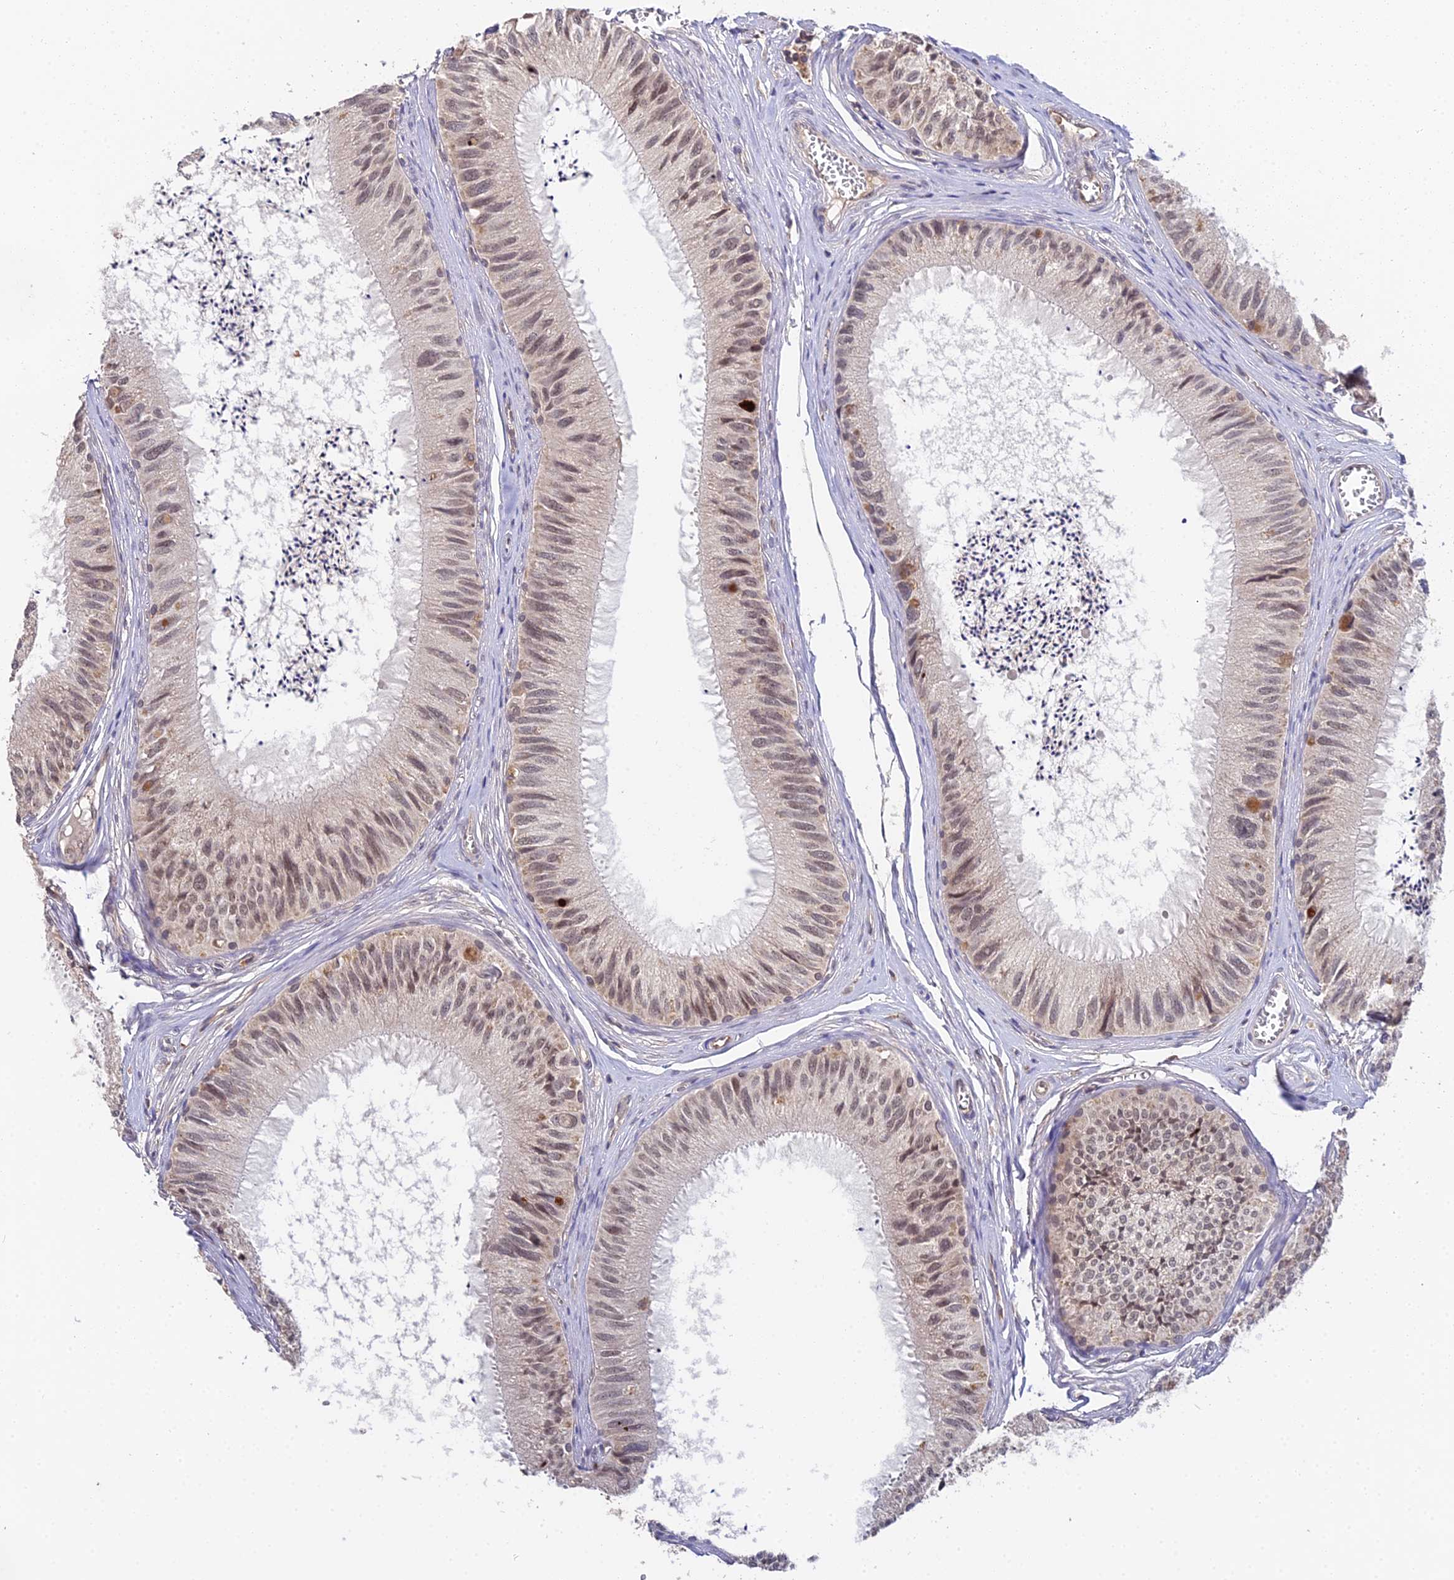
{"staining": {"intensity": "moderate", "quantity": ">75%", "location": "nuclear"}, "tissue": "epididymis", "cell_type": "Glandular cells", "image_type": "normal", "snomed": [{"axis": "morphology", "description": "Normal tissue, NOS"}, {"axis": "topography", "description": "Epididymis"}], "caption": "A micrograph showing moderate nuclear staining in approximately >75% of glandular cells in unremarkable epididymis, as visualized by brown immunohistochemical staining.", "gene": "TPRX1", "patient": {"sex": "male", "age": 79}}